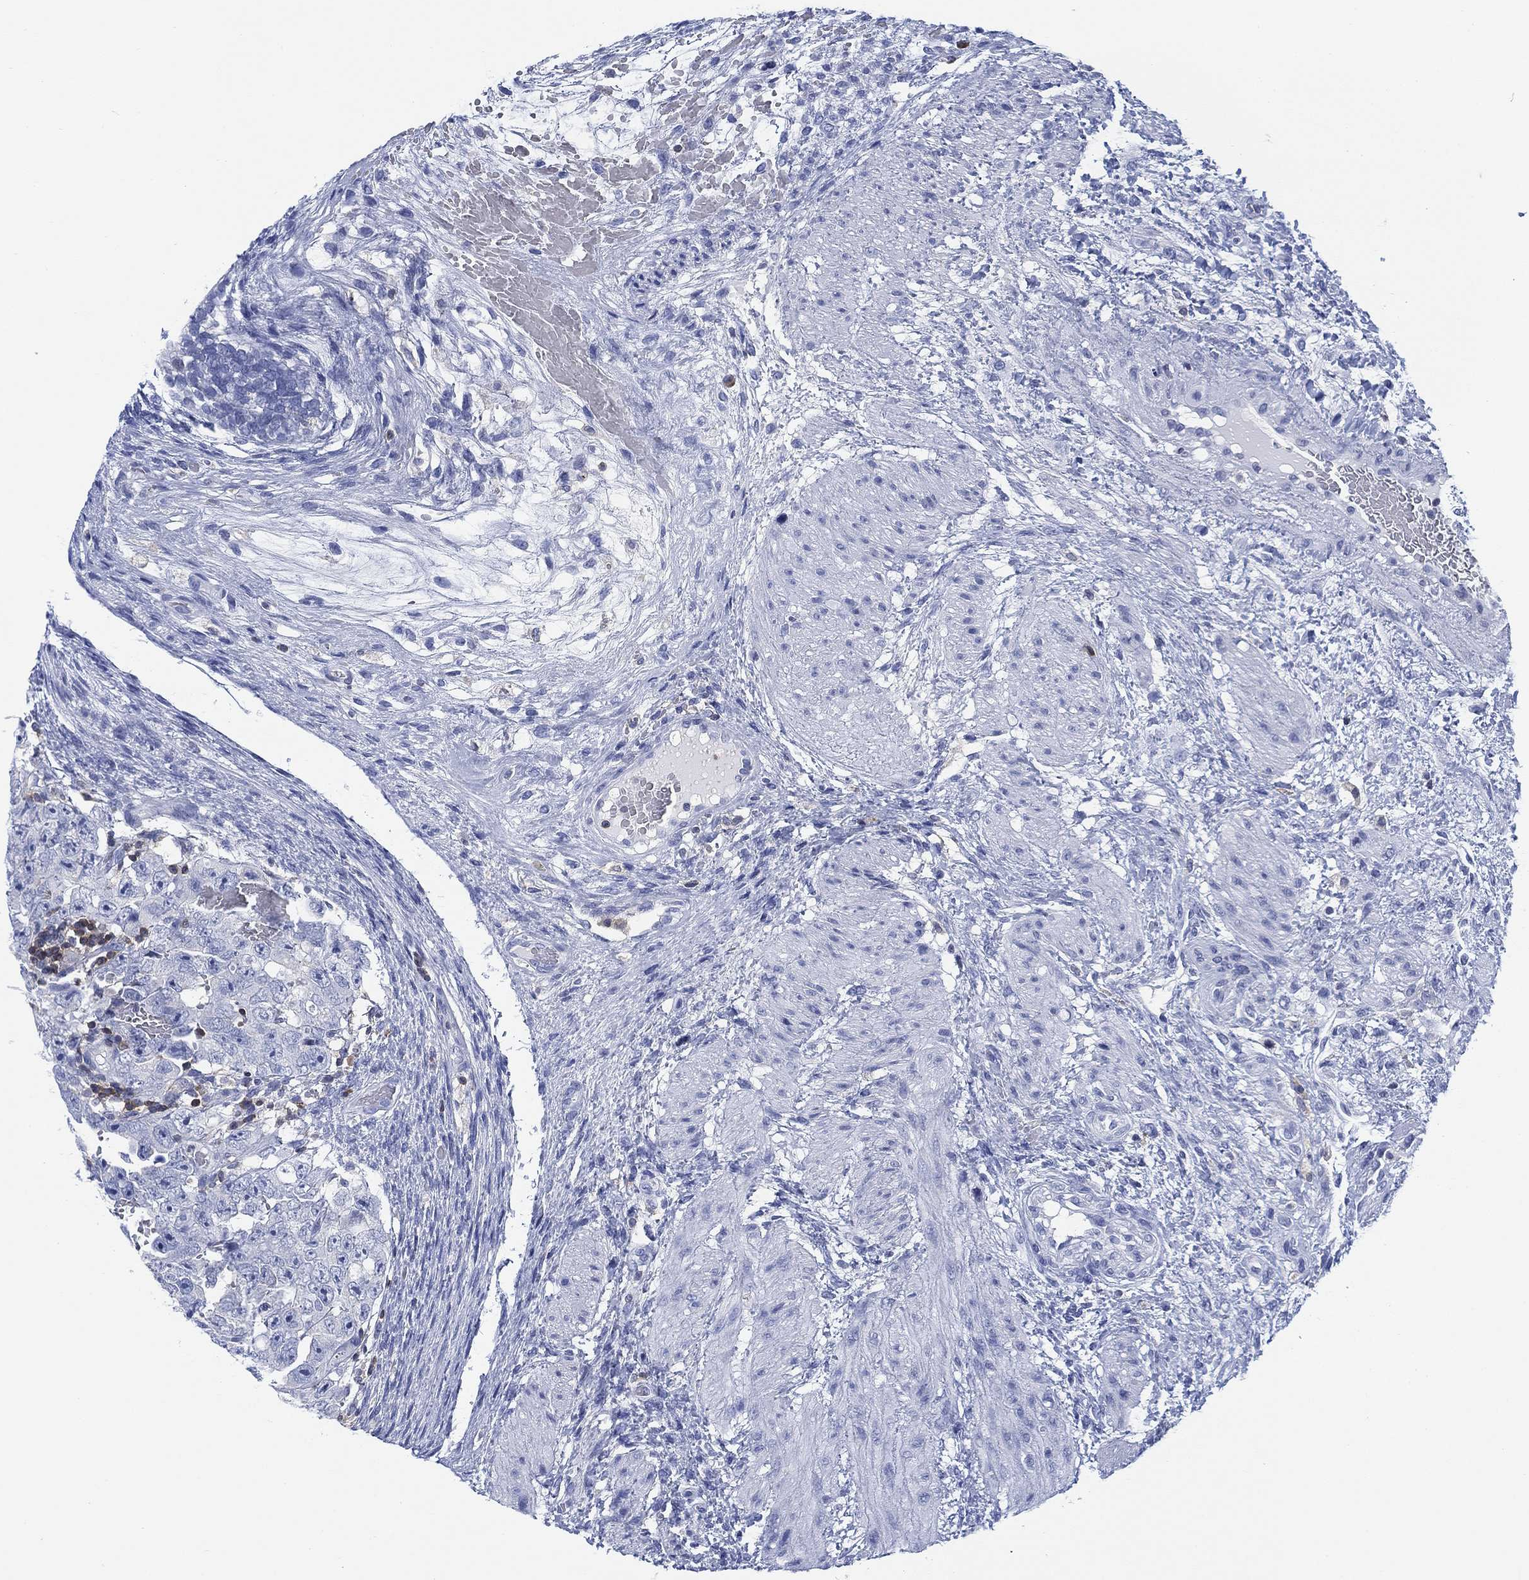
{"staining": {"intensity": "negative", "quantity": "none", "location": "none"}, "tissue": "testis cancer", "cell_type": "Tumor cells", "image_type": "cancer", "snomed": [{"axis": "morphology", "description": "Normal tissue, NOS"}, {"axis": "morphology", "description": "Carcinoma, Embryonal, NOS"}, {"axis": "topography", "description": "Testis"}, {"axis": "topography", "description": "Epididymis"}], "caption": "High magnification brightfield microscopy of testis cancer (embryonal carcinoma) stained with DAB (3,3'-diaminobenzidine) (brown) and counterstained with hematoxylin (blue): tumor cells show no significant positivity.", "gene": "FYB1", "patient": {"sex": "male", "age": 24}}